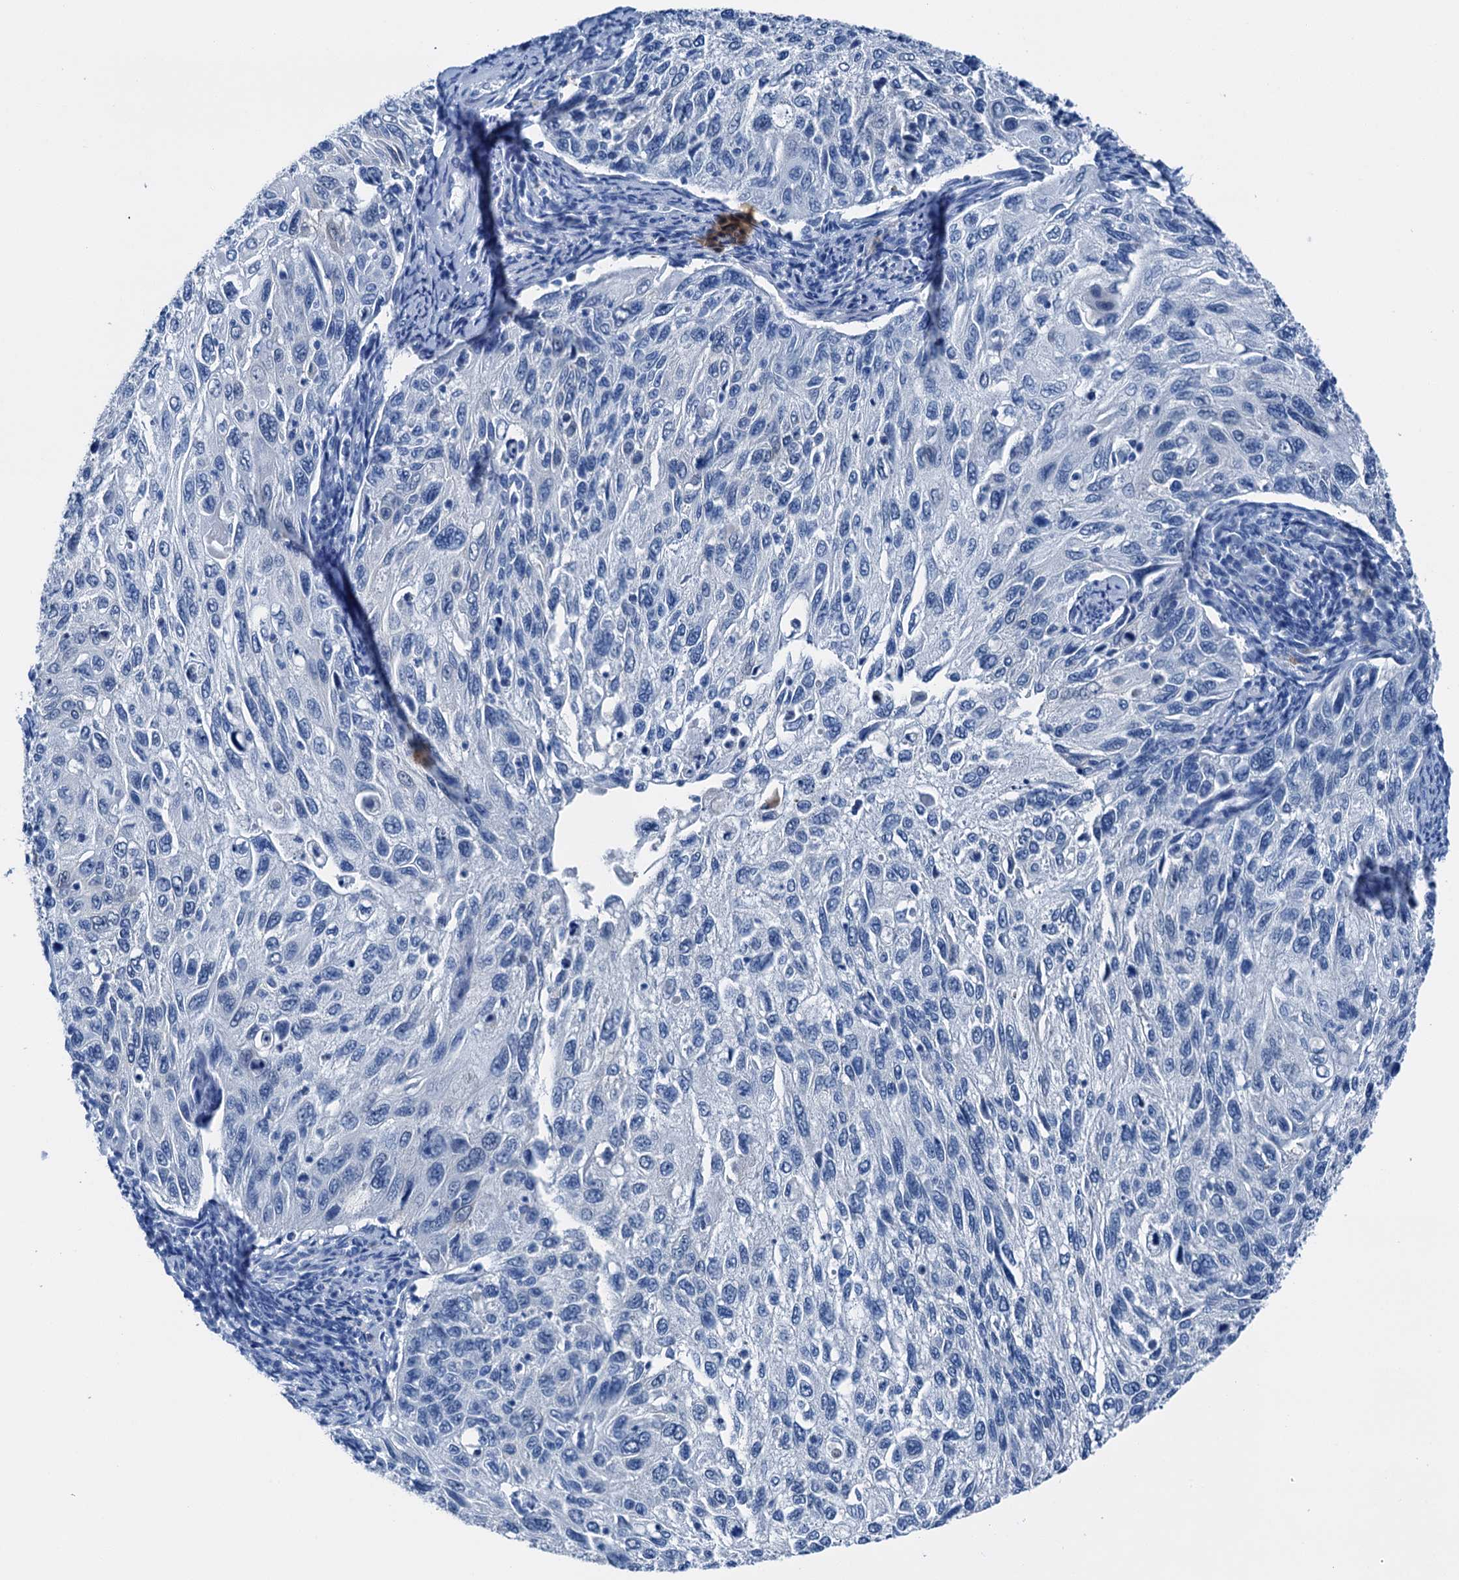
{"staining": {"intensity": "negative", "quantity": "none", "location": "none"}, "tissue": "cervical cancer", "cell_type": "Tumor cells", "image_type": "cancer", "snomed": [{"axis": "morphology", "description": "Squamous cell carcinoma, NOS"}, {"axis": "topography", "description": "Cervix"}], "caption": "Tumor cells are negative for brown protein staining in cervical squamous cell carcinoma.", "gene": "CBLN3", "patient": {"sex": "female", "age": 70}}